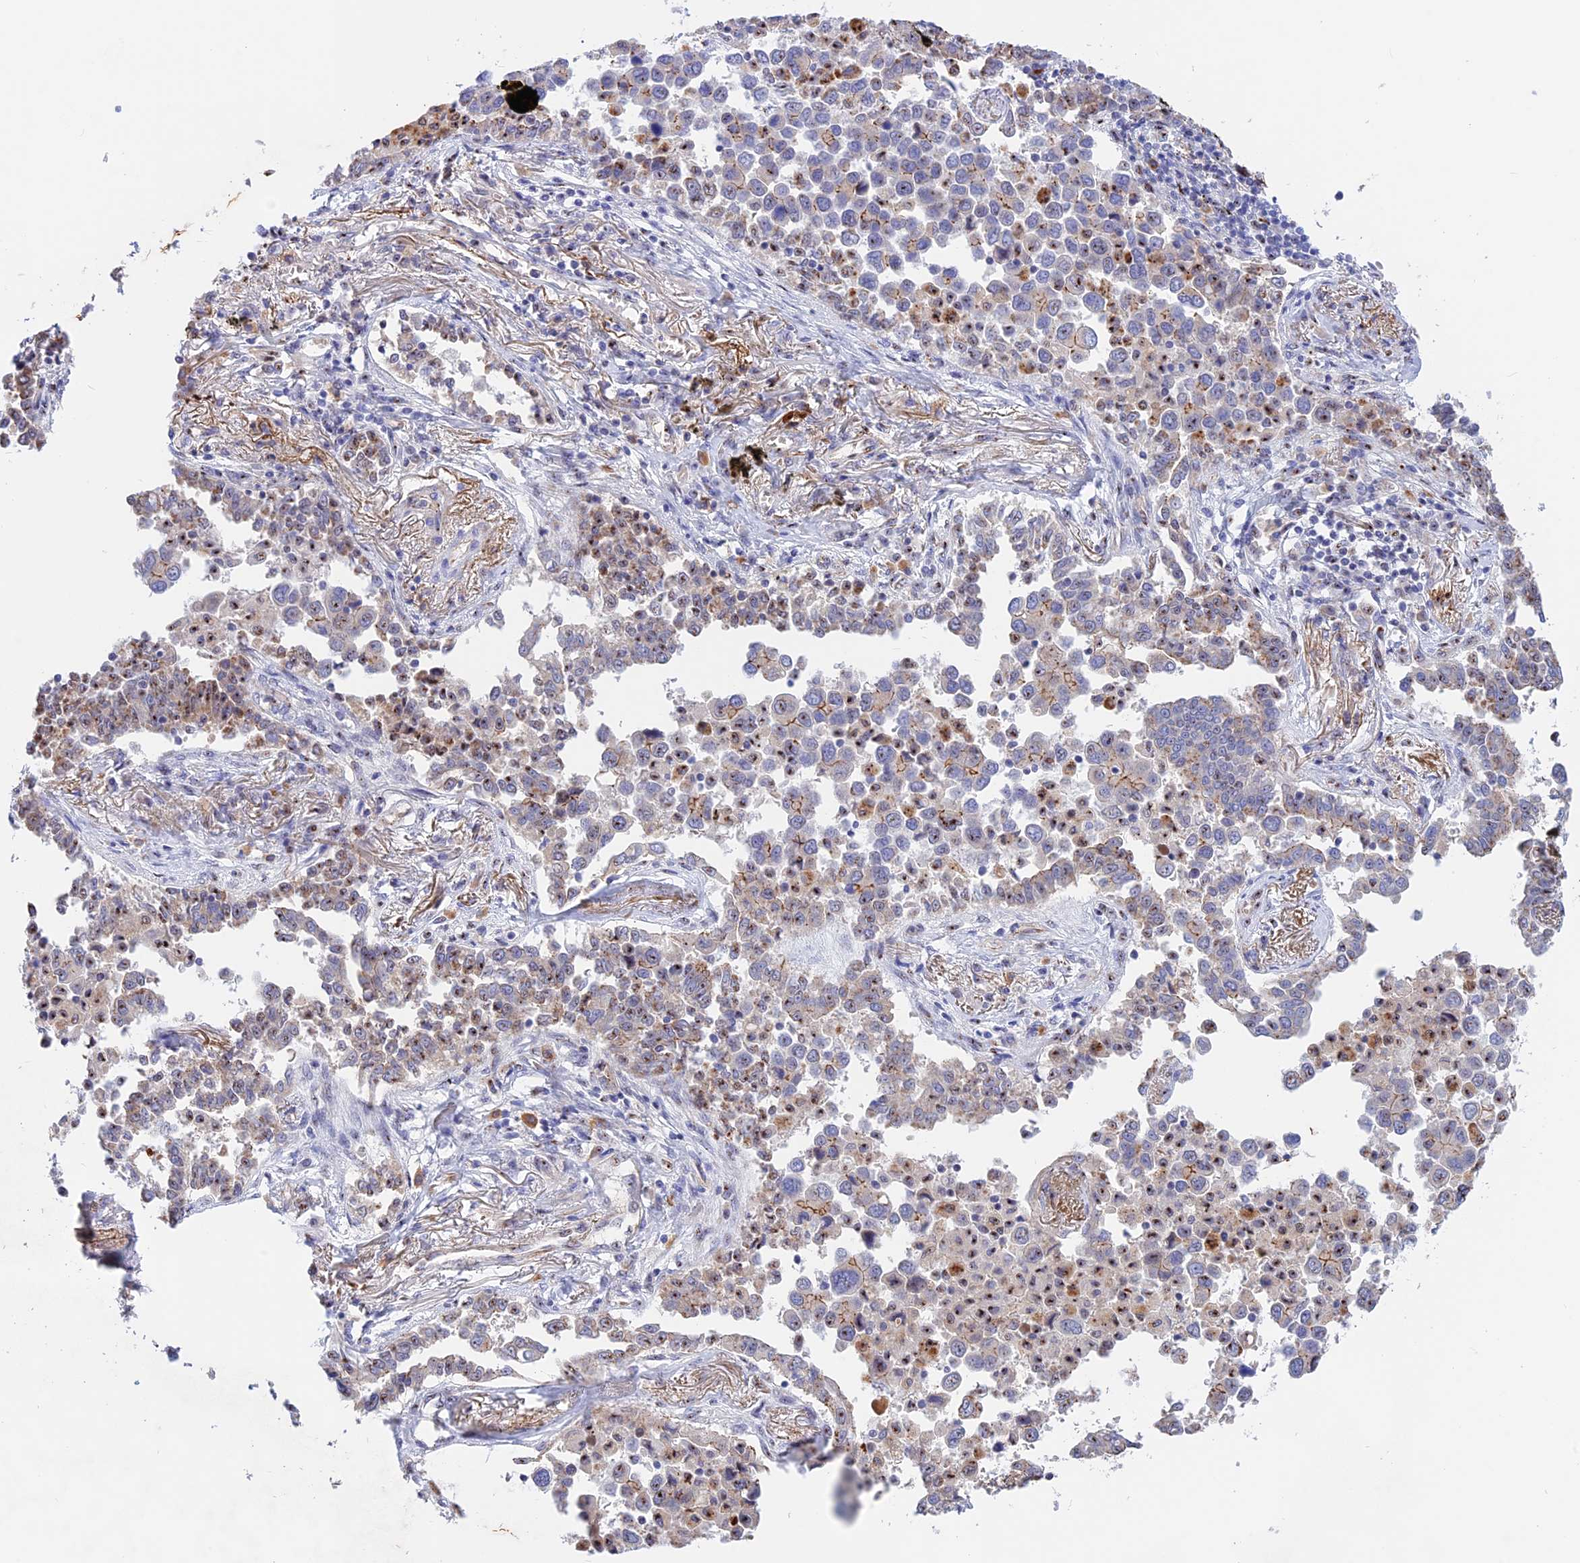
{"staining": {"intensity": "moderate", "quantity": "25%-75%", "location": "nuclear"}, "tissue": "lung cancer", "cell_type": "Tumor cells", "image_type": "cancer", "snomed": [{"axis": "morphology", "description": "Adenocarcinoma, NOS"}, {"axis": "topography", "description": "Lung"}], "caption": "Immunohistochemical staining of human adenocarcinoma (lung) demonstrates medium levels of moderate nuclear positivity in approximately 25%-75% of tumor cells. The protein of interest is shown in brown color, while the nuclei are stained blue.", "gene": "GK5", "patient": {"sex": "male", "age": 67}}